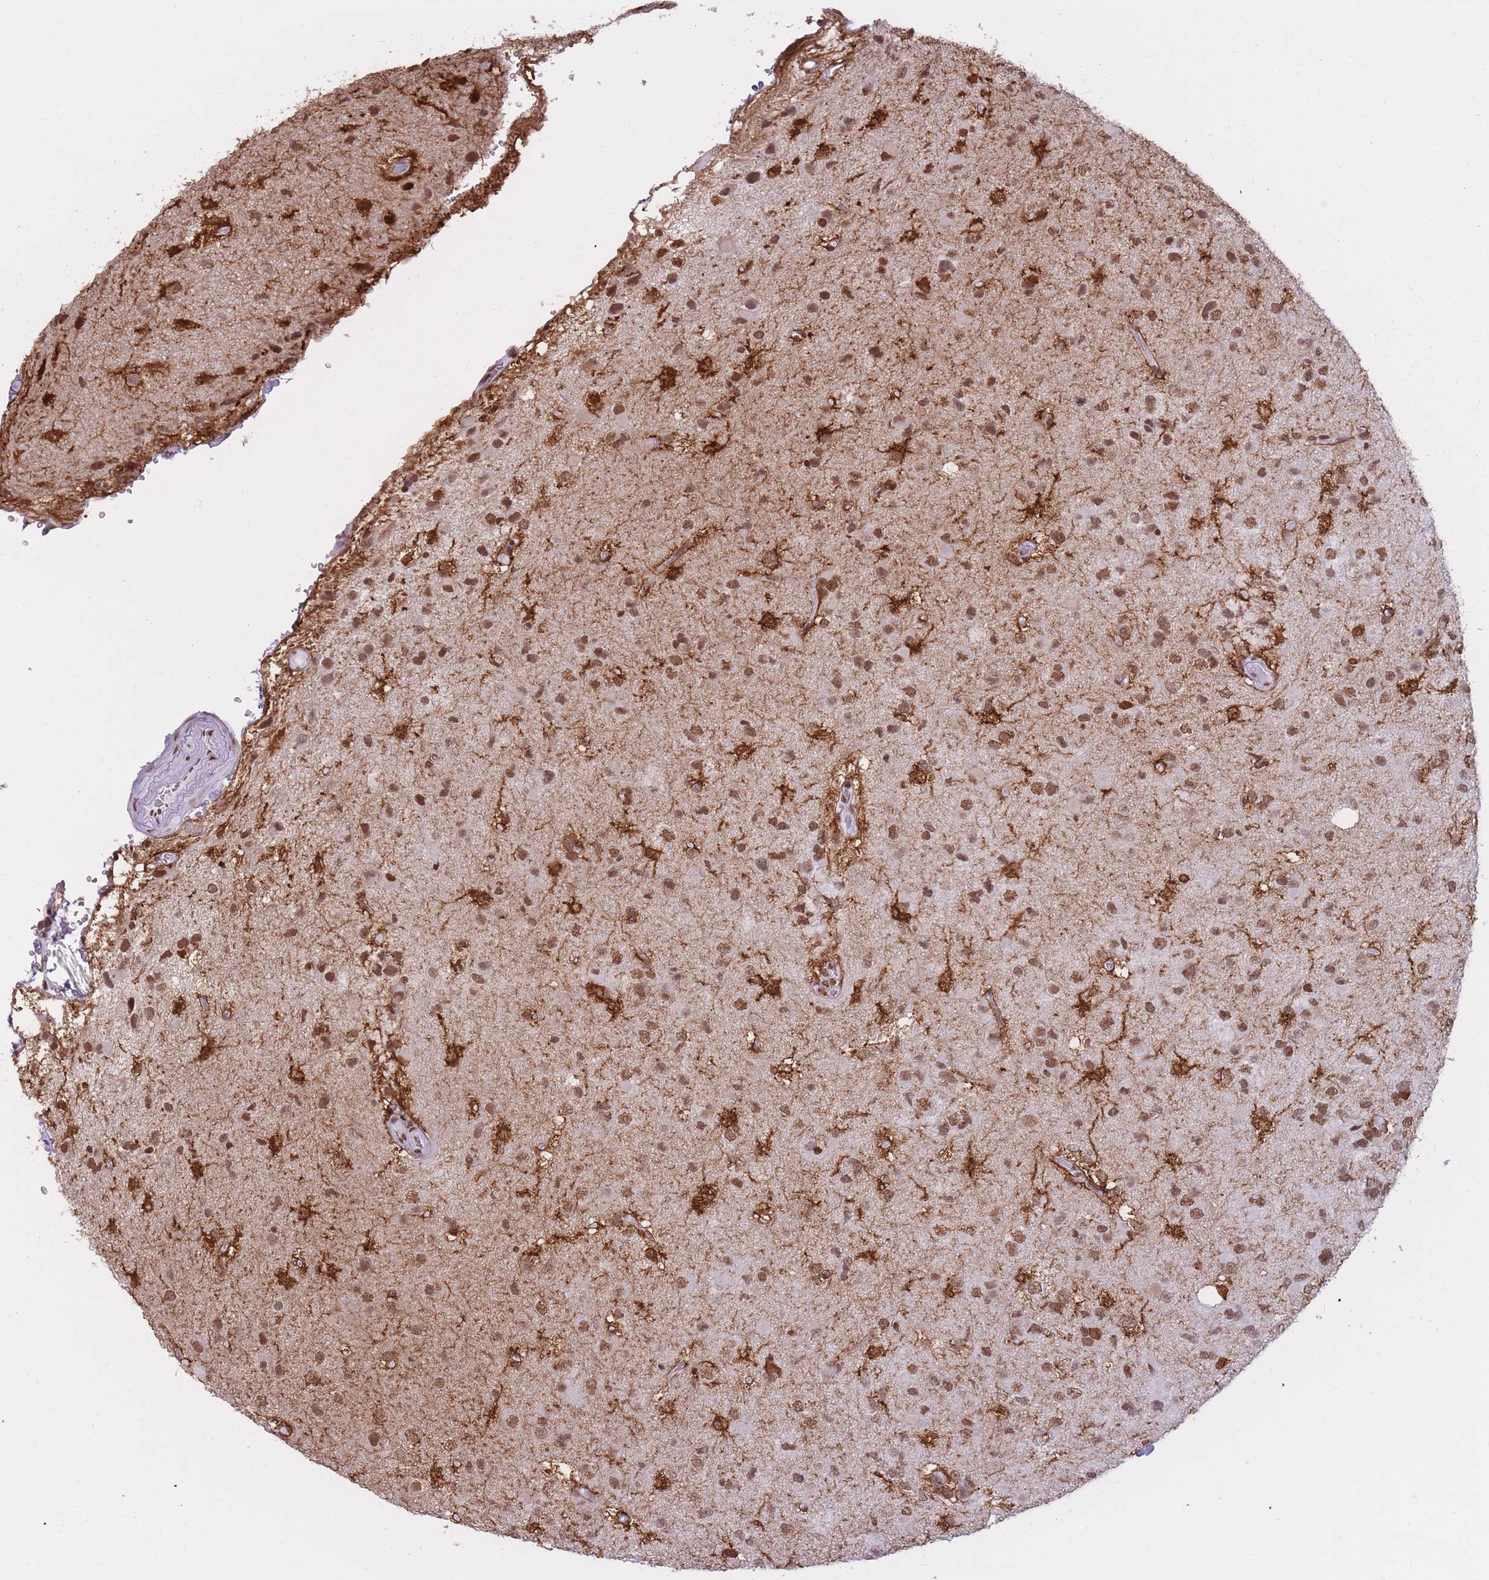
{"staining": {"intensity": "moderate", "quantity": ">75%", "location": "nuclear"}, "tissue": "glioma", "cell_type": "Tumor cells", "image_type": "cancer", "snomed": [{"axis": "morphology", "description": "Glioma, malignant, High grade"}, {"axis": "topography", "description": "Brain"}], "caption": "Protein expression analysis of glioma exhibits moderate nuclear positivity in about >75% of tumor cells.", "gene": "HNRNPUL1", "patient": {"sex": "male", "age": 53}}